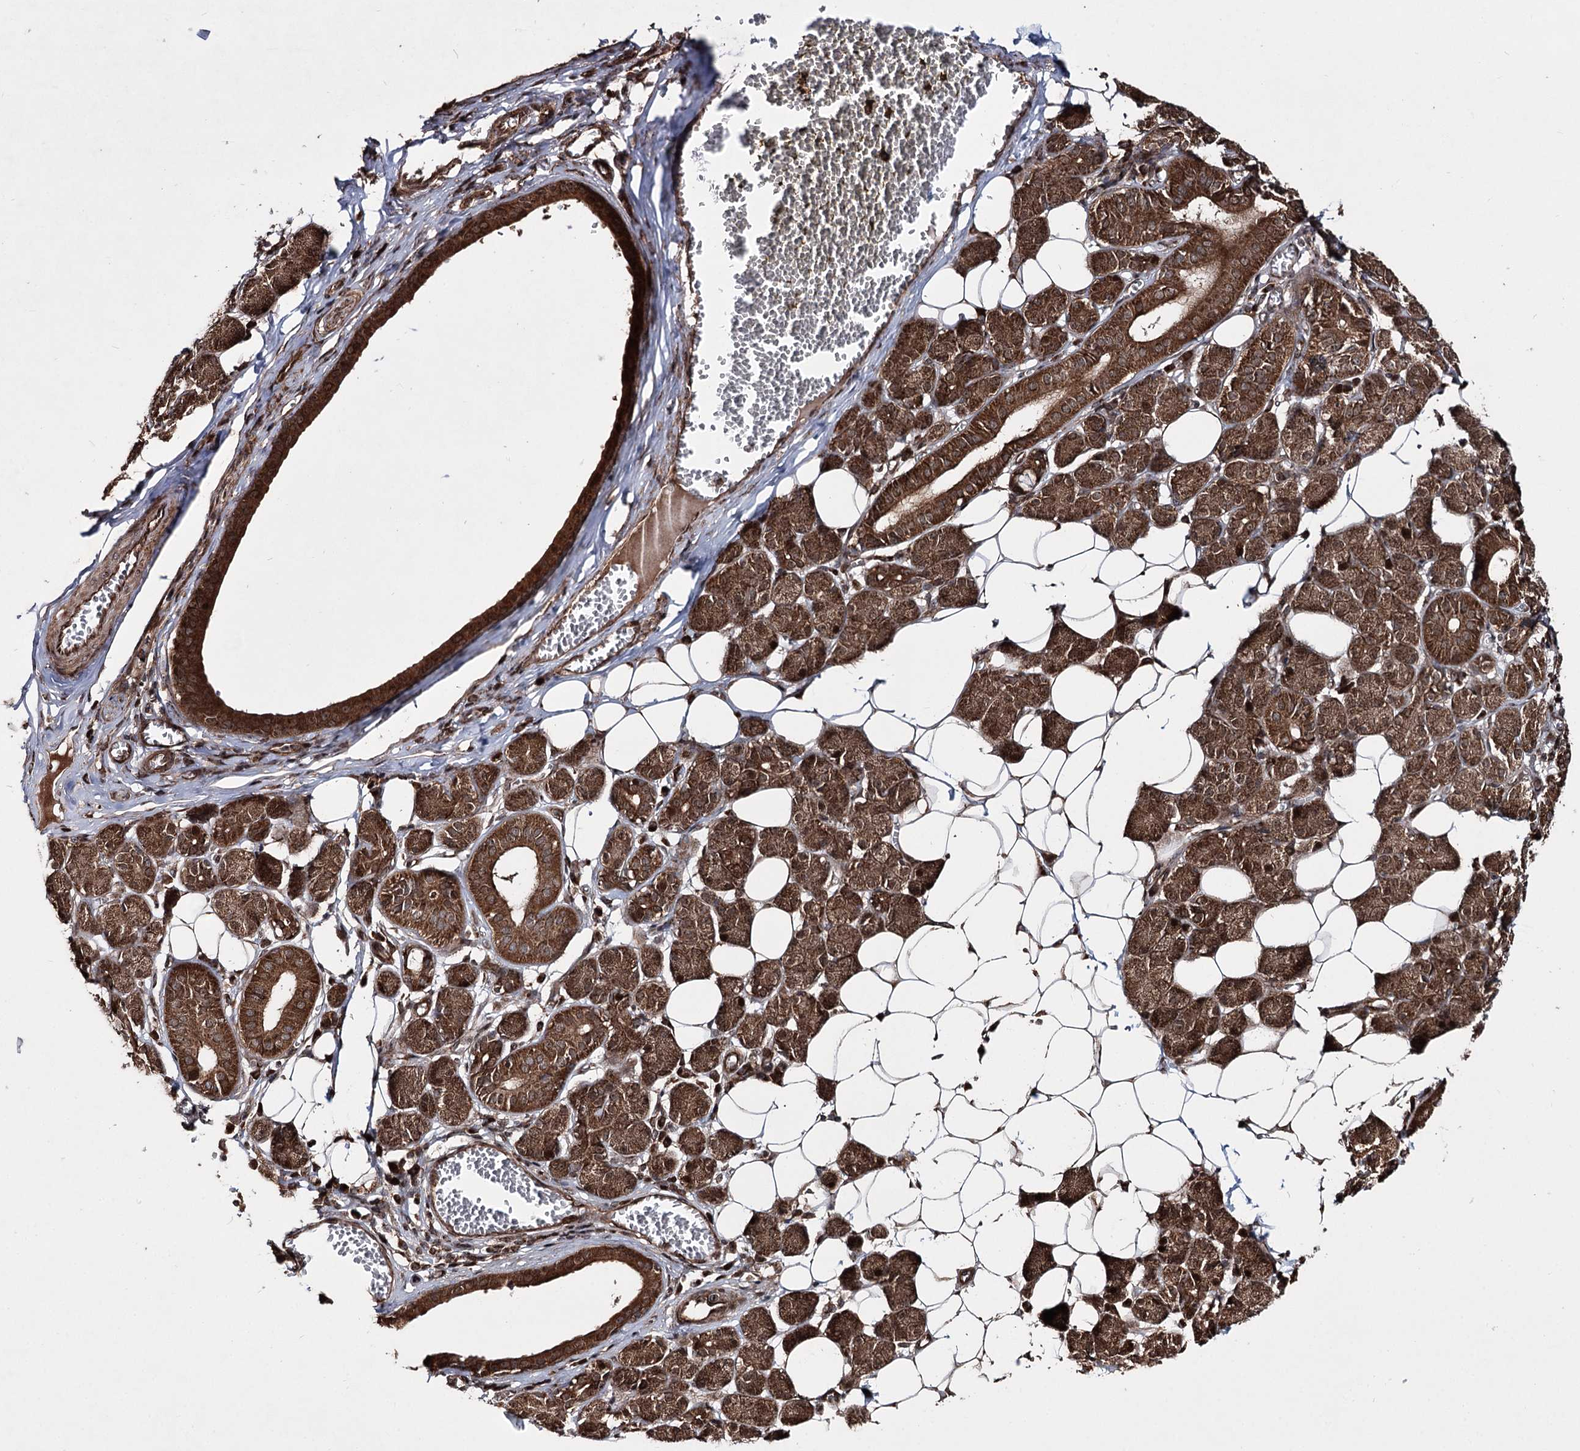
{"staining": {"intensity": "strong", "quantity": ">75%", "location": "cytoplasmic/membranous,nuclear"}, "tissue": "salivary gland", "cell_type": "Glandular cells", "image_type": "normal", "snomed": [{"axis": "morphology", "description": "Normal tissue, NOS"}, {"axis": "topography", "description": "Salivary gland"}], "caption": "IHC of unremarkable salivary gland shows high levels of strong cytoplasmic/membranous,nuclear positivity in about >75% of glandular cells. (Brightfield microscopy of DAB IHC at high magnification).", "gene": "SERINC5", "patient": {"sex": "female", "age": 33}}